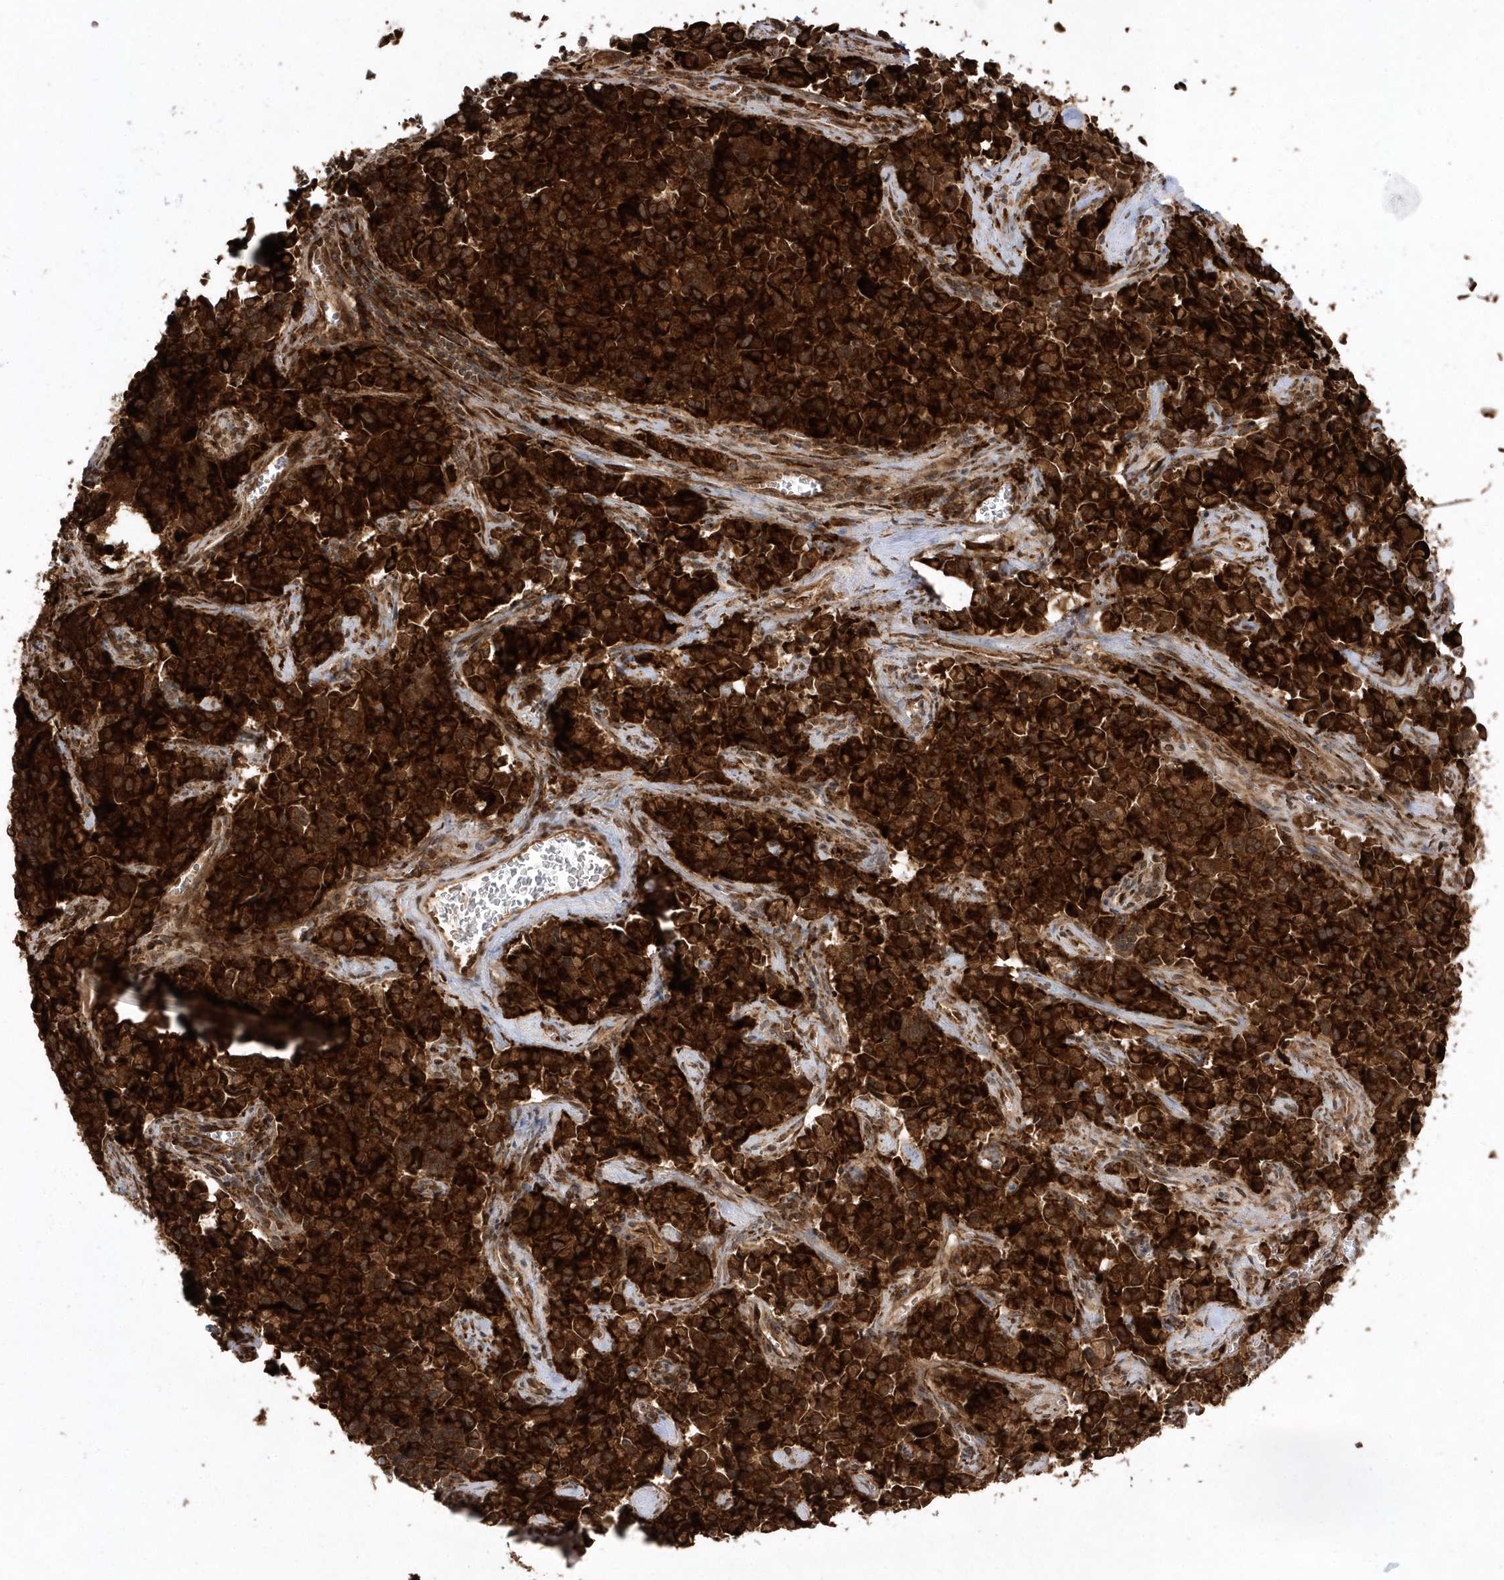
{"staining": {"intensity": "strong", "quantity": ">75%", "location": "cytoplasmic/membranous"}, "tissue": "pancreatic cancer", "cell_type": "Tumor cells", "image_type": "cancer", "snomed": [{"axis": "morphology", "description": "Adenocarcinoma, NOS"}, {"axis": "topography", "description": "Pancreas"}], "caption": "IHC staining of pancreatic cancer (adenocarcinoma), which displays high levels of strong cytoplasmic/membranous positivity in approximately >75% of tumor cells indicating strong cytoplasmic/membranous protein expression. The staining was performed using DAB (brown) for protein detection and nuclei were counterstained in hematoxylin (blue).", "gene": "EPC2", "patient": {"sex": "male", "age": 65}}